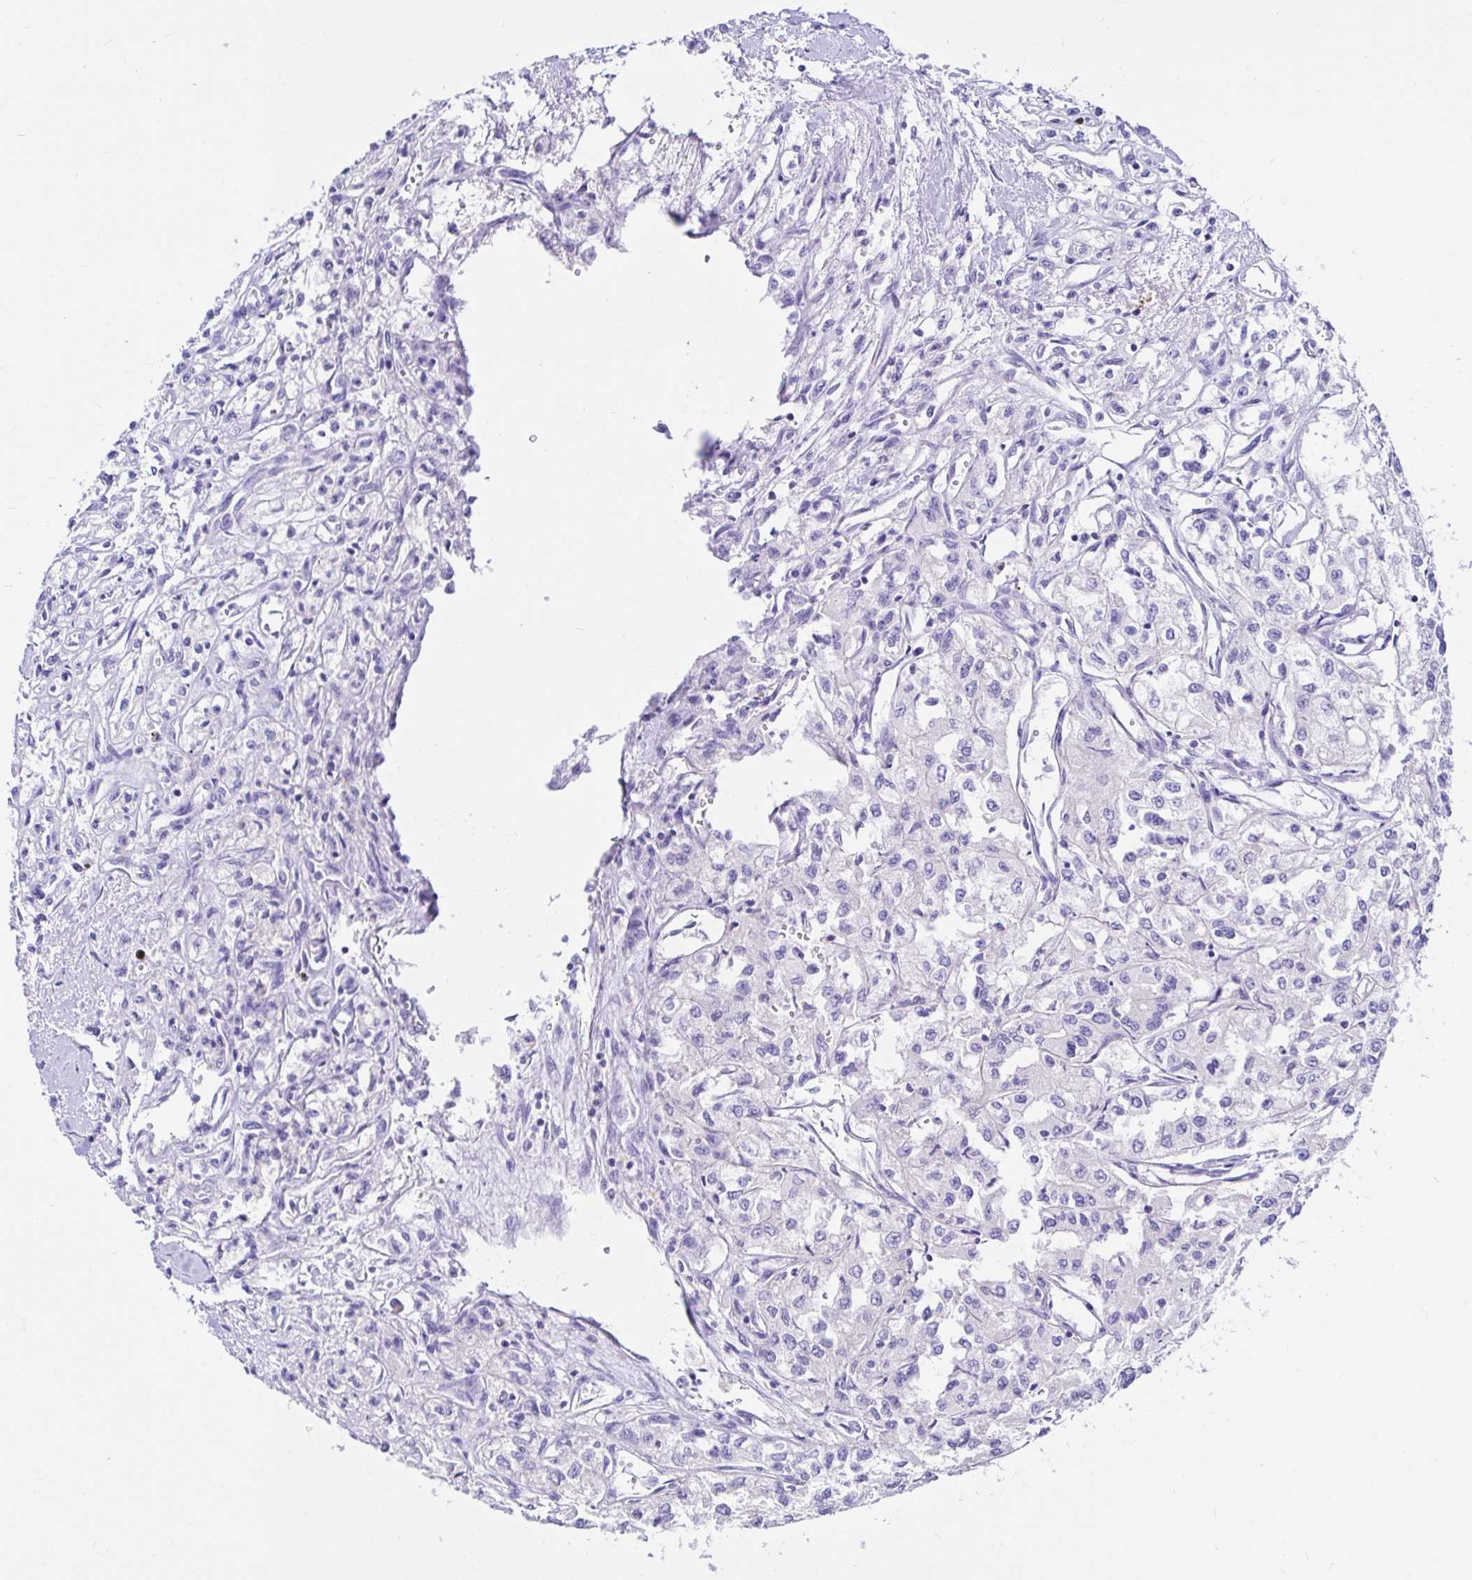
{"staining": {"intensity": "negative", "quantity": "none", "location": "none"}, "tissue": "renal cancer", "cell_type": "Tumor cells", "image_type": "cancer", "snomed": [{"axis": "morphology", "description": "Adenocarcinoma, NOS"}, {"axis": "topography", "description": "Kidney"}], "caption": "Tumor cells are negative for brown protein staining in adenocarcinoma (renal).", "gene": "BACE2", "patient": {"sex": "male", "age": 56}}